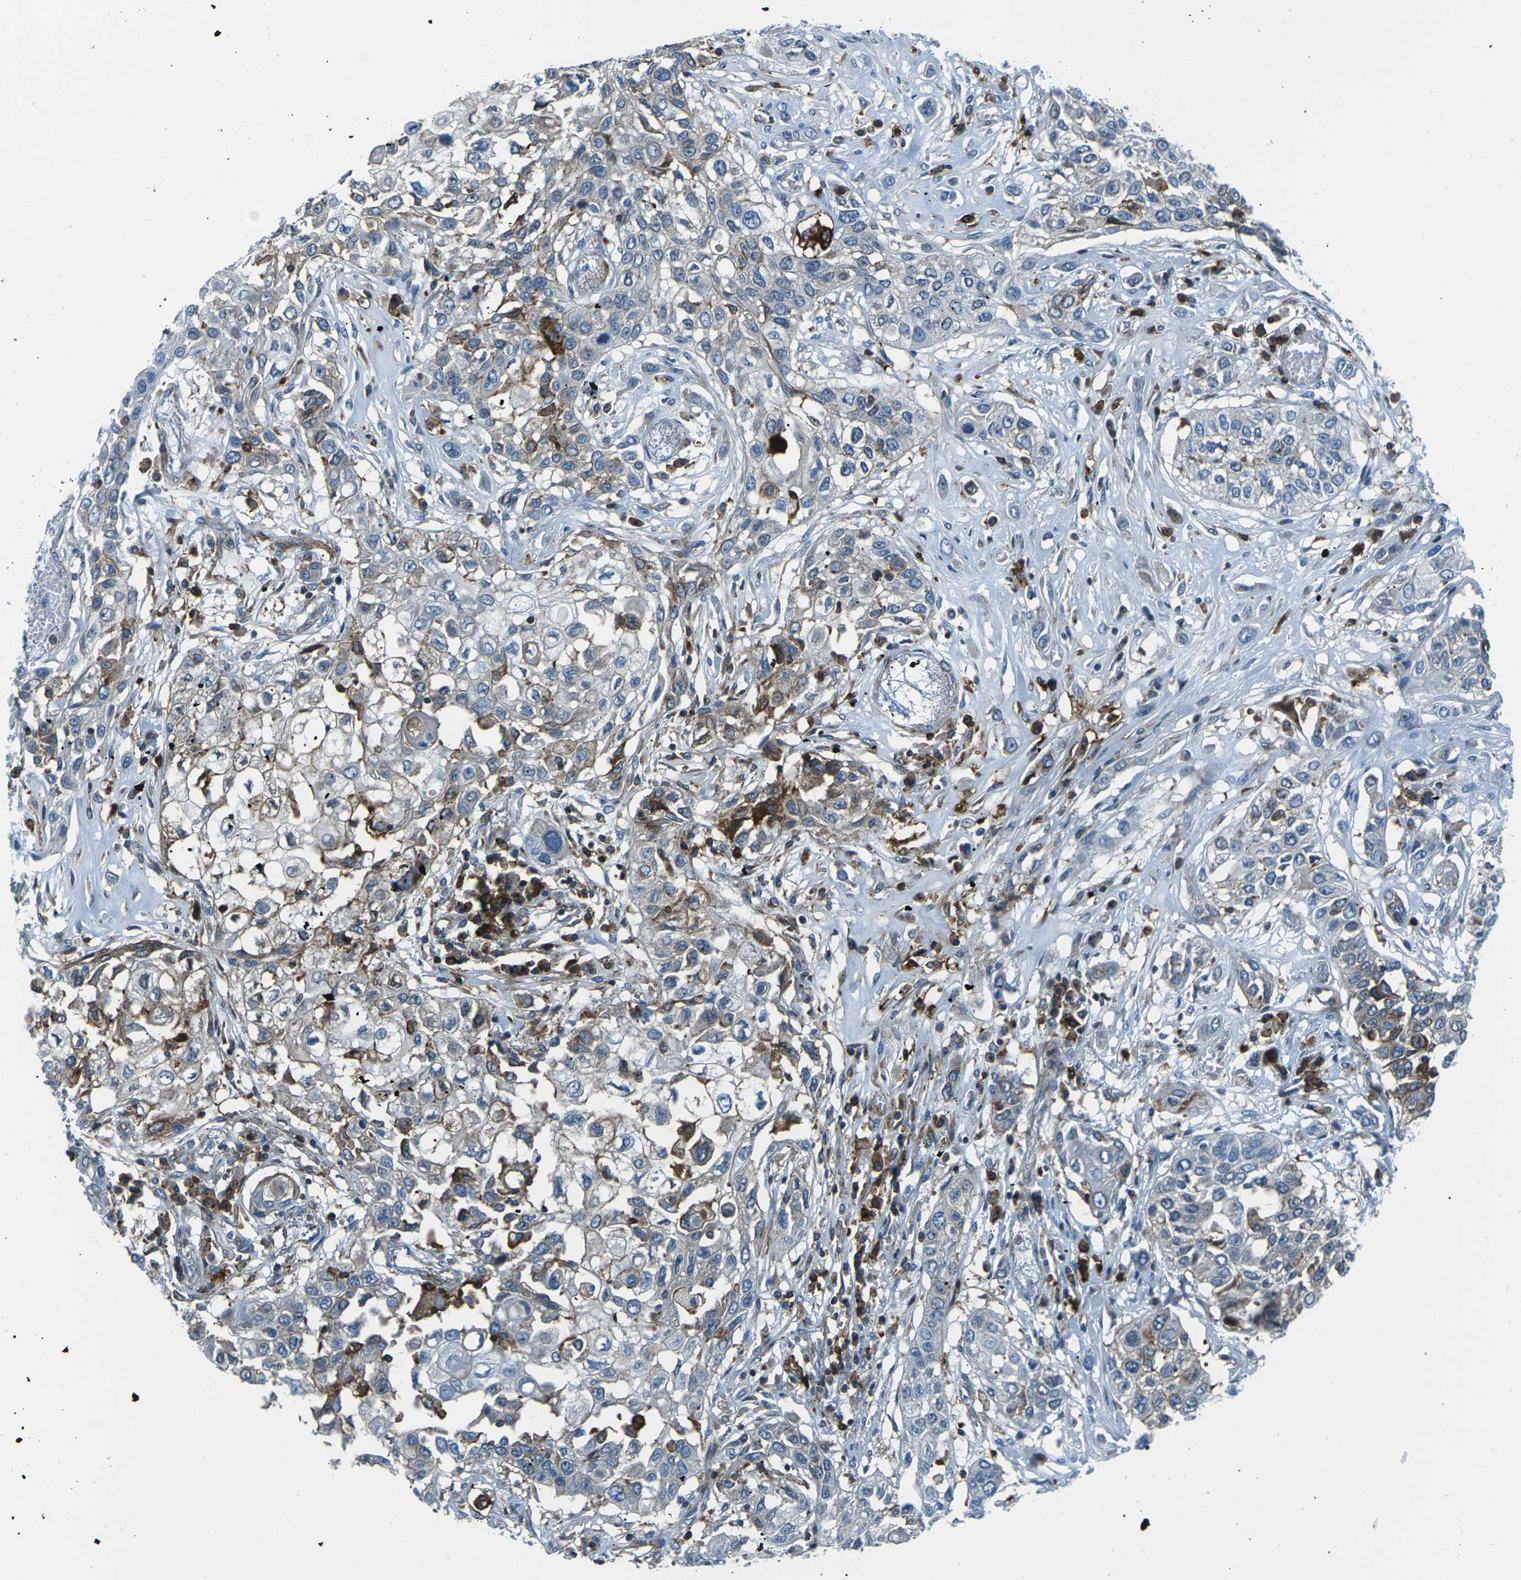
{"staining": {"intensity": "moderate", "quantity": "25%-75%", "location": "cytoplasmic/membranous"}, "tissue": "lung cancer", "cell_type": "Tumor cells", "image_type": "cancer", "snomed": [{"axis": "morphology", "description": "Squamous cell carcinoma, NOS"}, {"axis": "topography", "description": "Lung"}], "caption": "This micrograph shows immunohistochemistry staining of human lung cancer, with medium moderate cytoplasmic/membranous staining in approximately 25%-75% of tumor cells.", "gene": "SOCS4", "patient": {"sex": "male", "age": 71}}